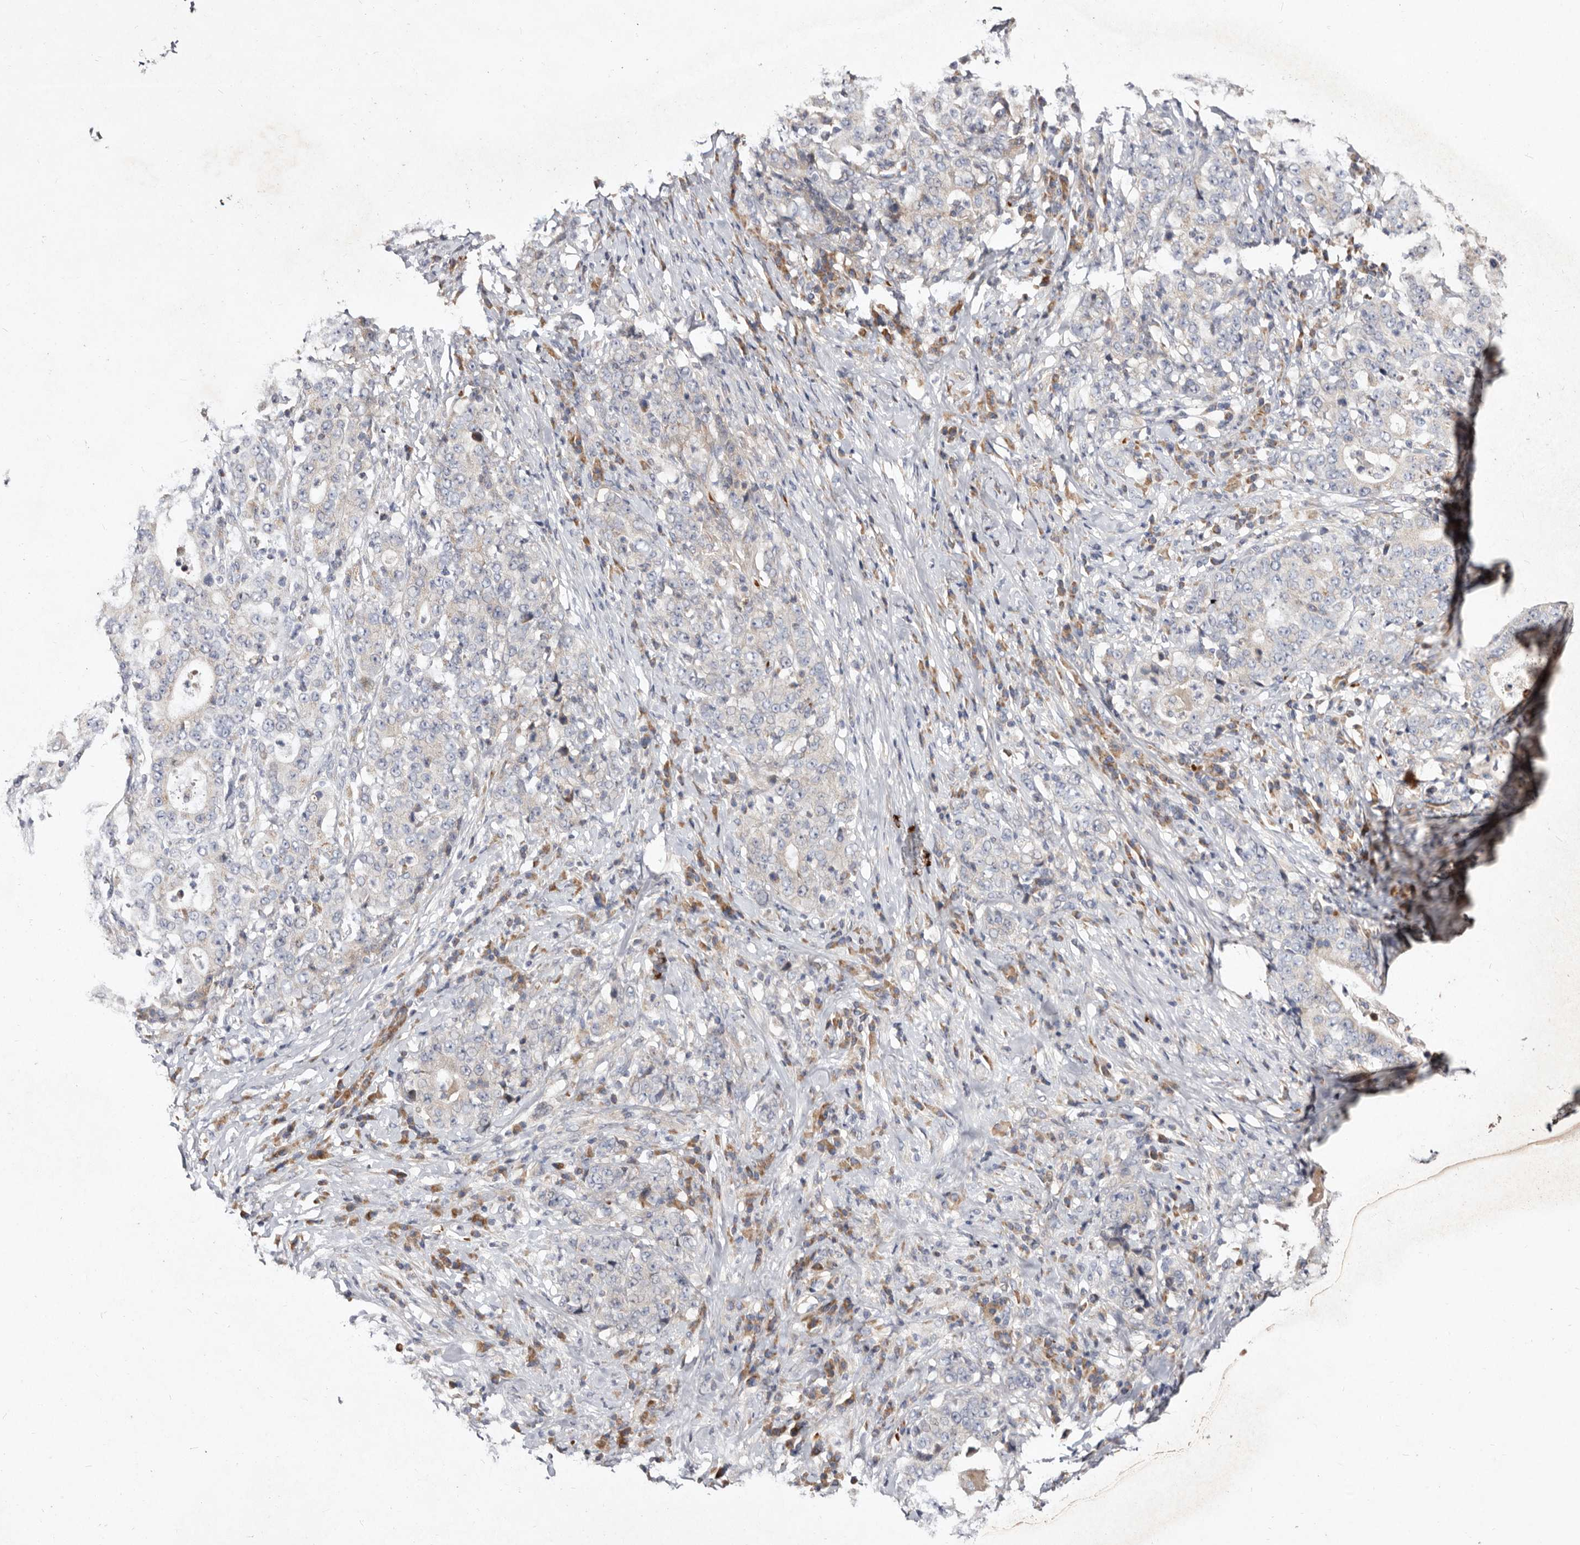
{"staining": {"intensity": "negative", "quantity": "none", "location": "none"}, "tissue": "stomach cancer", "cell_type": "Tumor cells", "image_type": "cancer", "snomed": [{"axis": "morphology", "description": "Normal tissue, NOS"}, {"axis": "morphology", "description": "Adenocarcinoma, NOS"}, {"axis": "topography", "description": "Stomach, upper"}, {"axis": "topography", "description": "Stomach"}], "caption": "The histopathology image displays no staining of tumor cells in stomach cancer (adenocarcinoma).", "gene": "SLC25A20", "patient": {"sex": "male", "age": 59}}